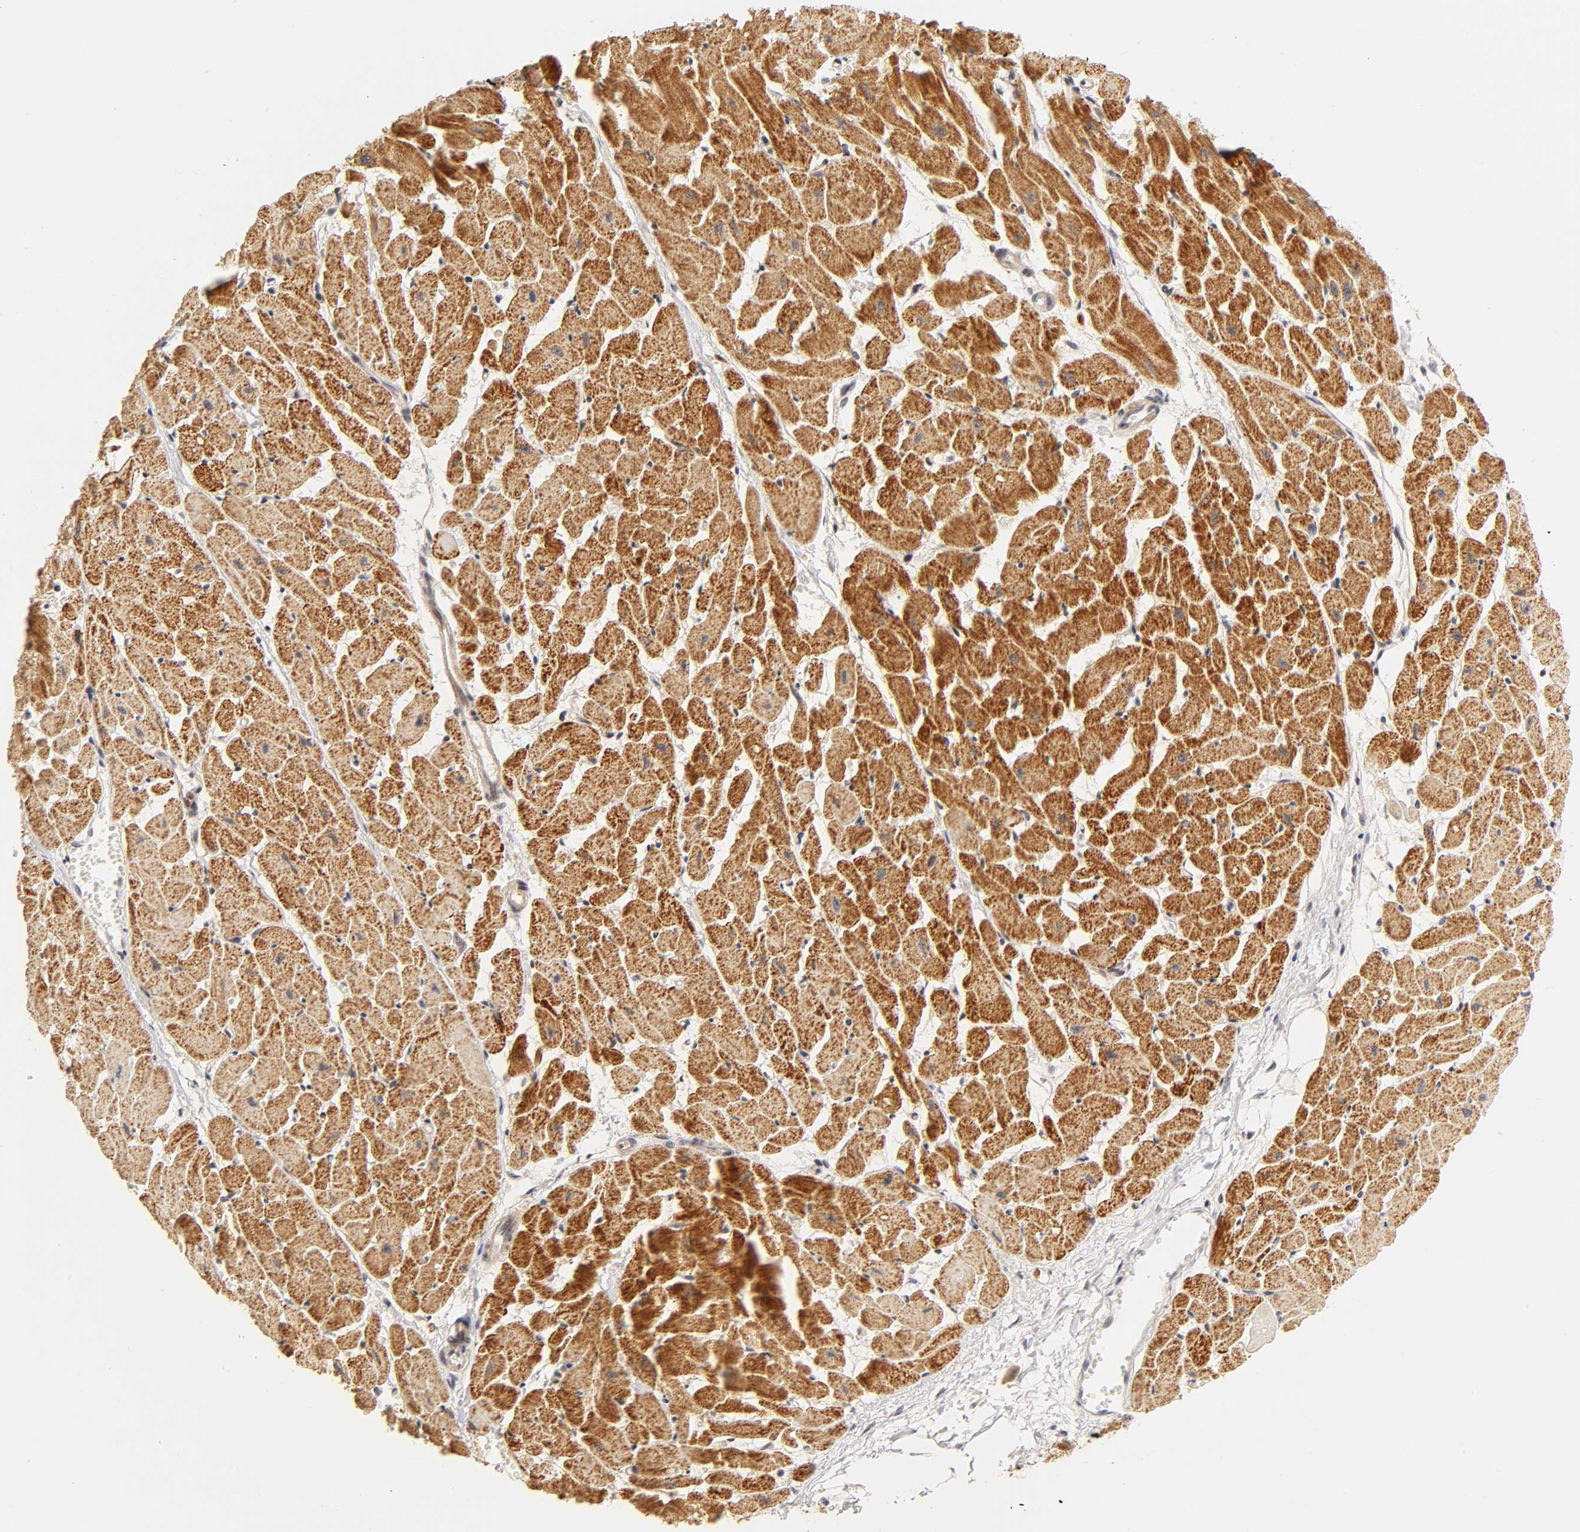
{"staining": {"intensity": "strong", "quantity": ">75%", "location": "cytoplasmic/membranous"}, "tissue": "heart muscle", "cell_type": "Cardiomyocytes", "image_type": "normal", "snomed": [{"axis": "morphology", "description": "Normal tissue, NOS"}, {"axis": "topography", "description": "Heart"}], "caption": "Protein staining of unremarkable heart muscle reveals strong cytoplasmic/membranous staining in approximately >75% of cardiomyocytes.", "gene": "TAF10", "patient": {"sex": "female", "age": 19}}